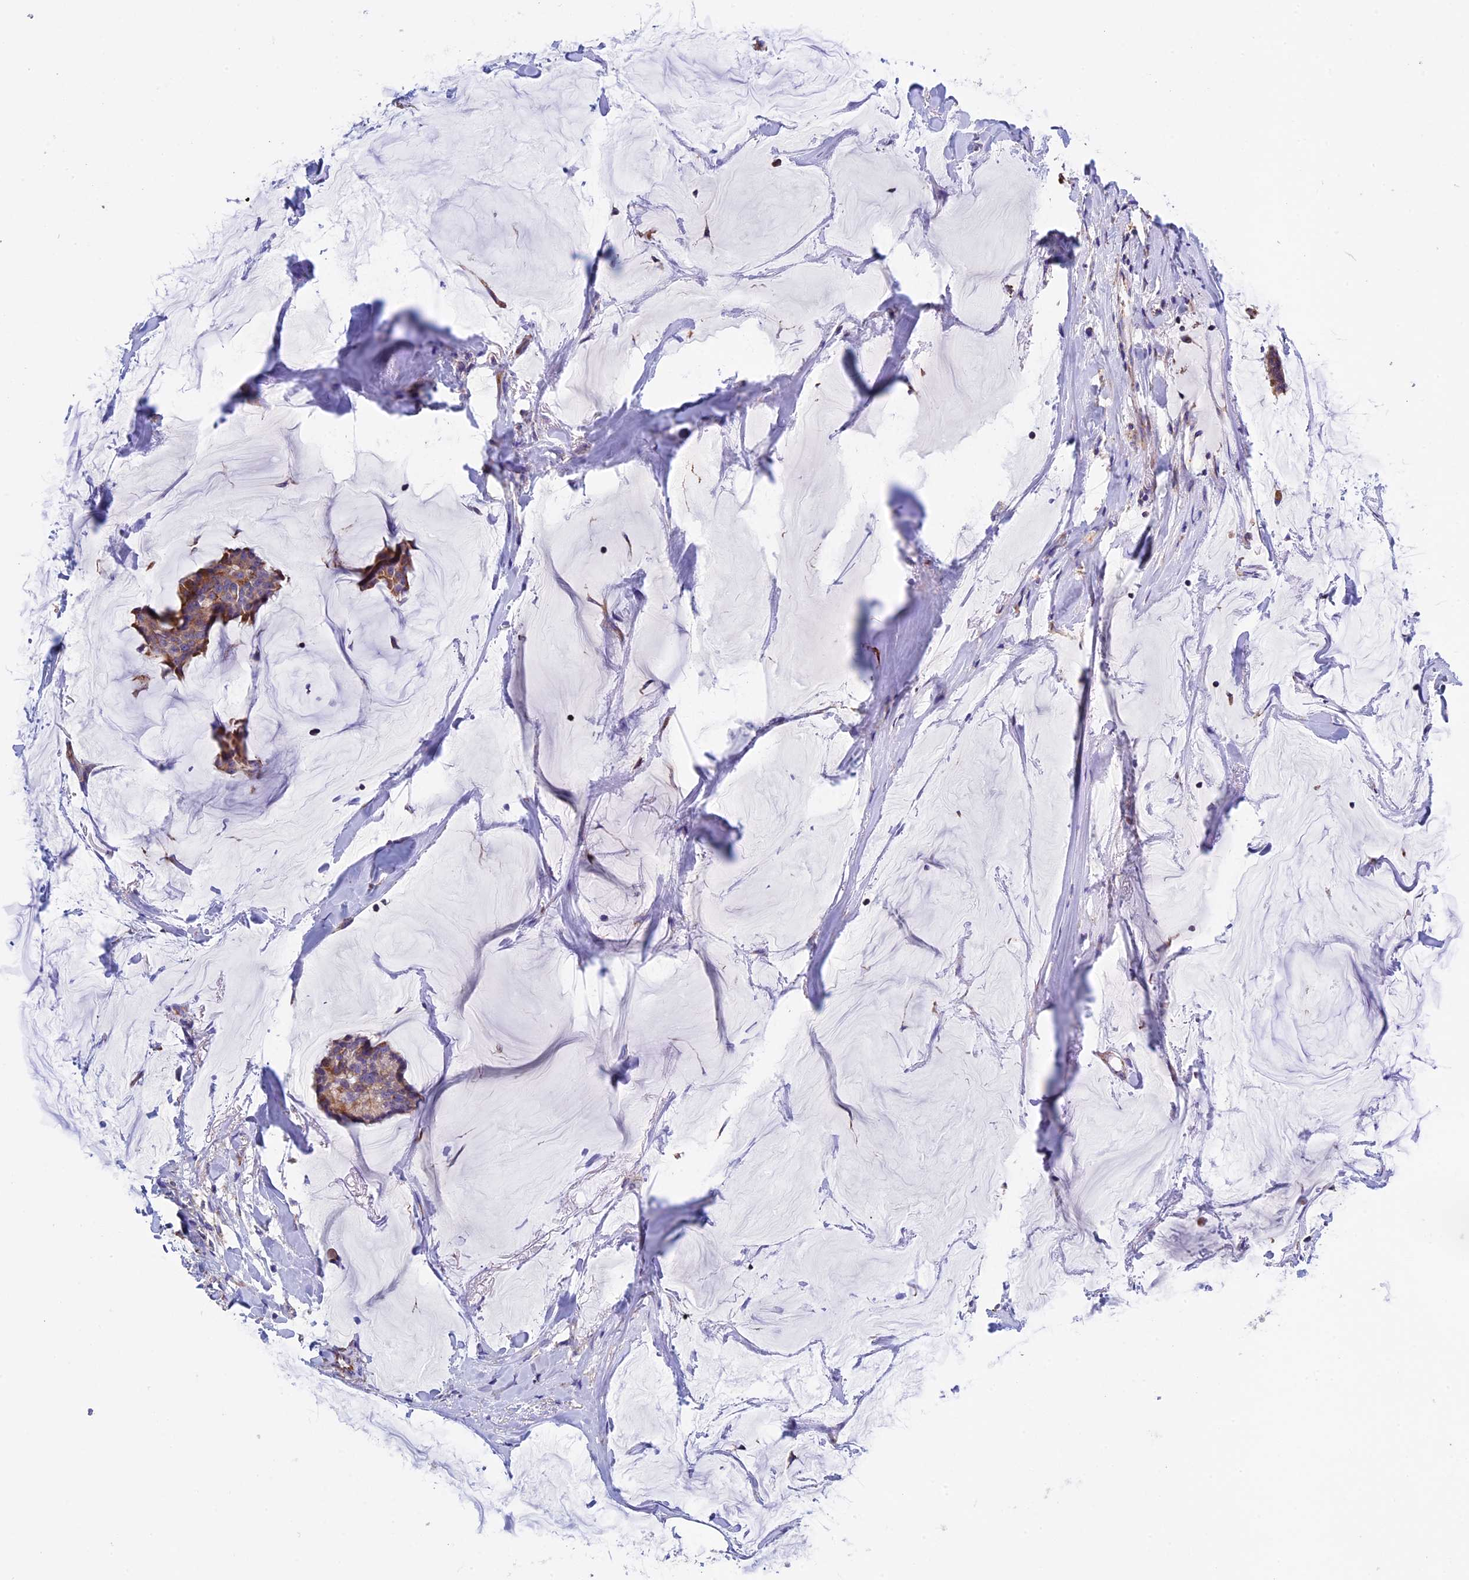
{"staining": {"intensity": "moderate", "quantity": ">75%", "location": "cytoplasmic/membranous"}, "tissue": "breast cancer", "cell_type": "Tumor cells", "image_type": "cancer", "snomed": [{"axis": "morphology", "description": "Duct carcinoma"}, {"axis": "topography", "description": "Breast"}], "caption": "Moderate cytoplasmic/membranous expression for a protein is present in approximately >75% of tumor cells of breast intraductal carcinoma using immunohistochemistry.", "gene": "SLC9A5", "patient": {"sex": "female", "age": 93}}